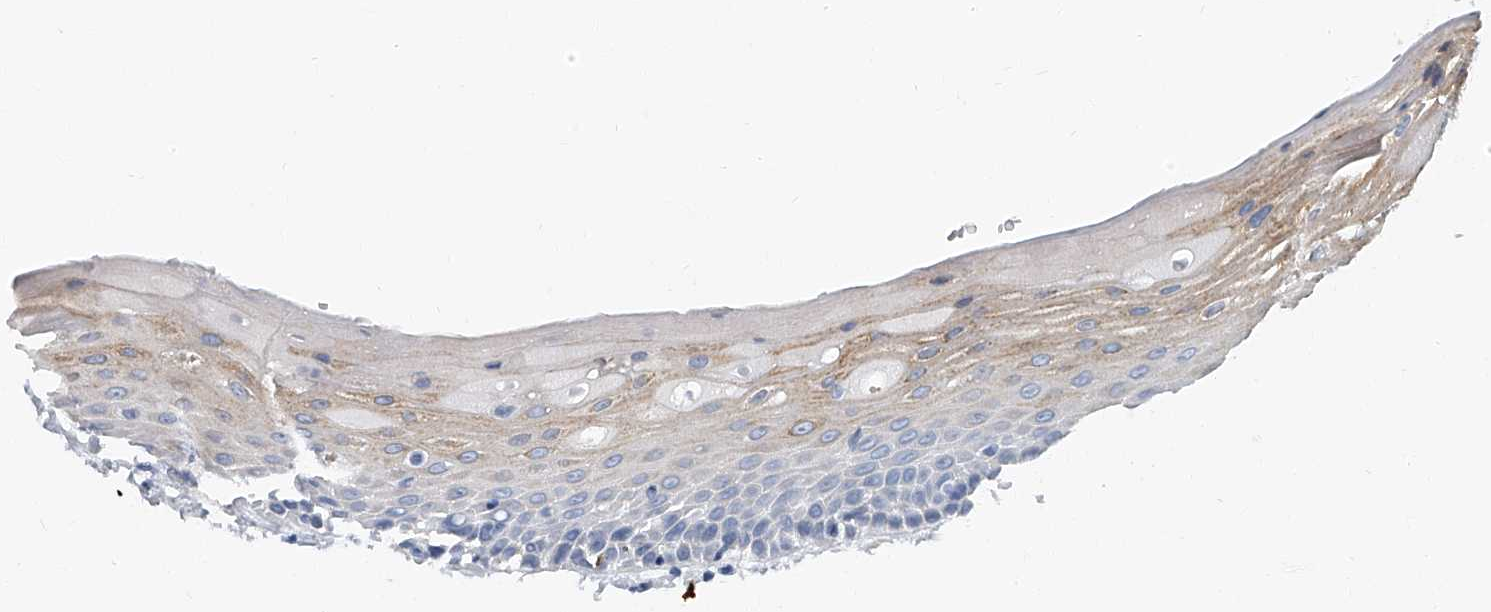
{"staining": {"intensity": "weak", "quantity": "<25%", "location": "cytoplasmic/membranous"}, "tissue": "oral mucosa", "cell_type": "Squamous epithelial cells", "image_type": "normal", "snomed": [{"axis": "morphology", "description": "Normal tissue, NOS"}, {"axis": "topography", "description": "Oral tissue"}], "caption": "DAB immunohistochemical staining of unremarkable oral mucosa reveals no significant staining in squamous epithelial cells. (Stains: DAB immunohistochemistry with hematoxylin counter stain, Microscopy: brightfield microscopy at high magnification).", "gene": "KIRREL1", "patient": {"sex": "female", "age": 76}}